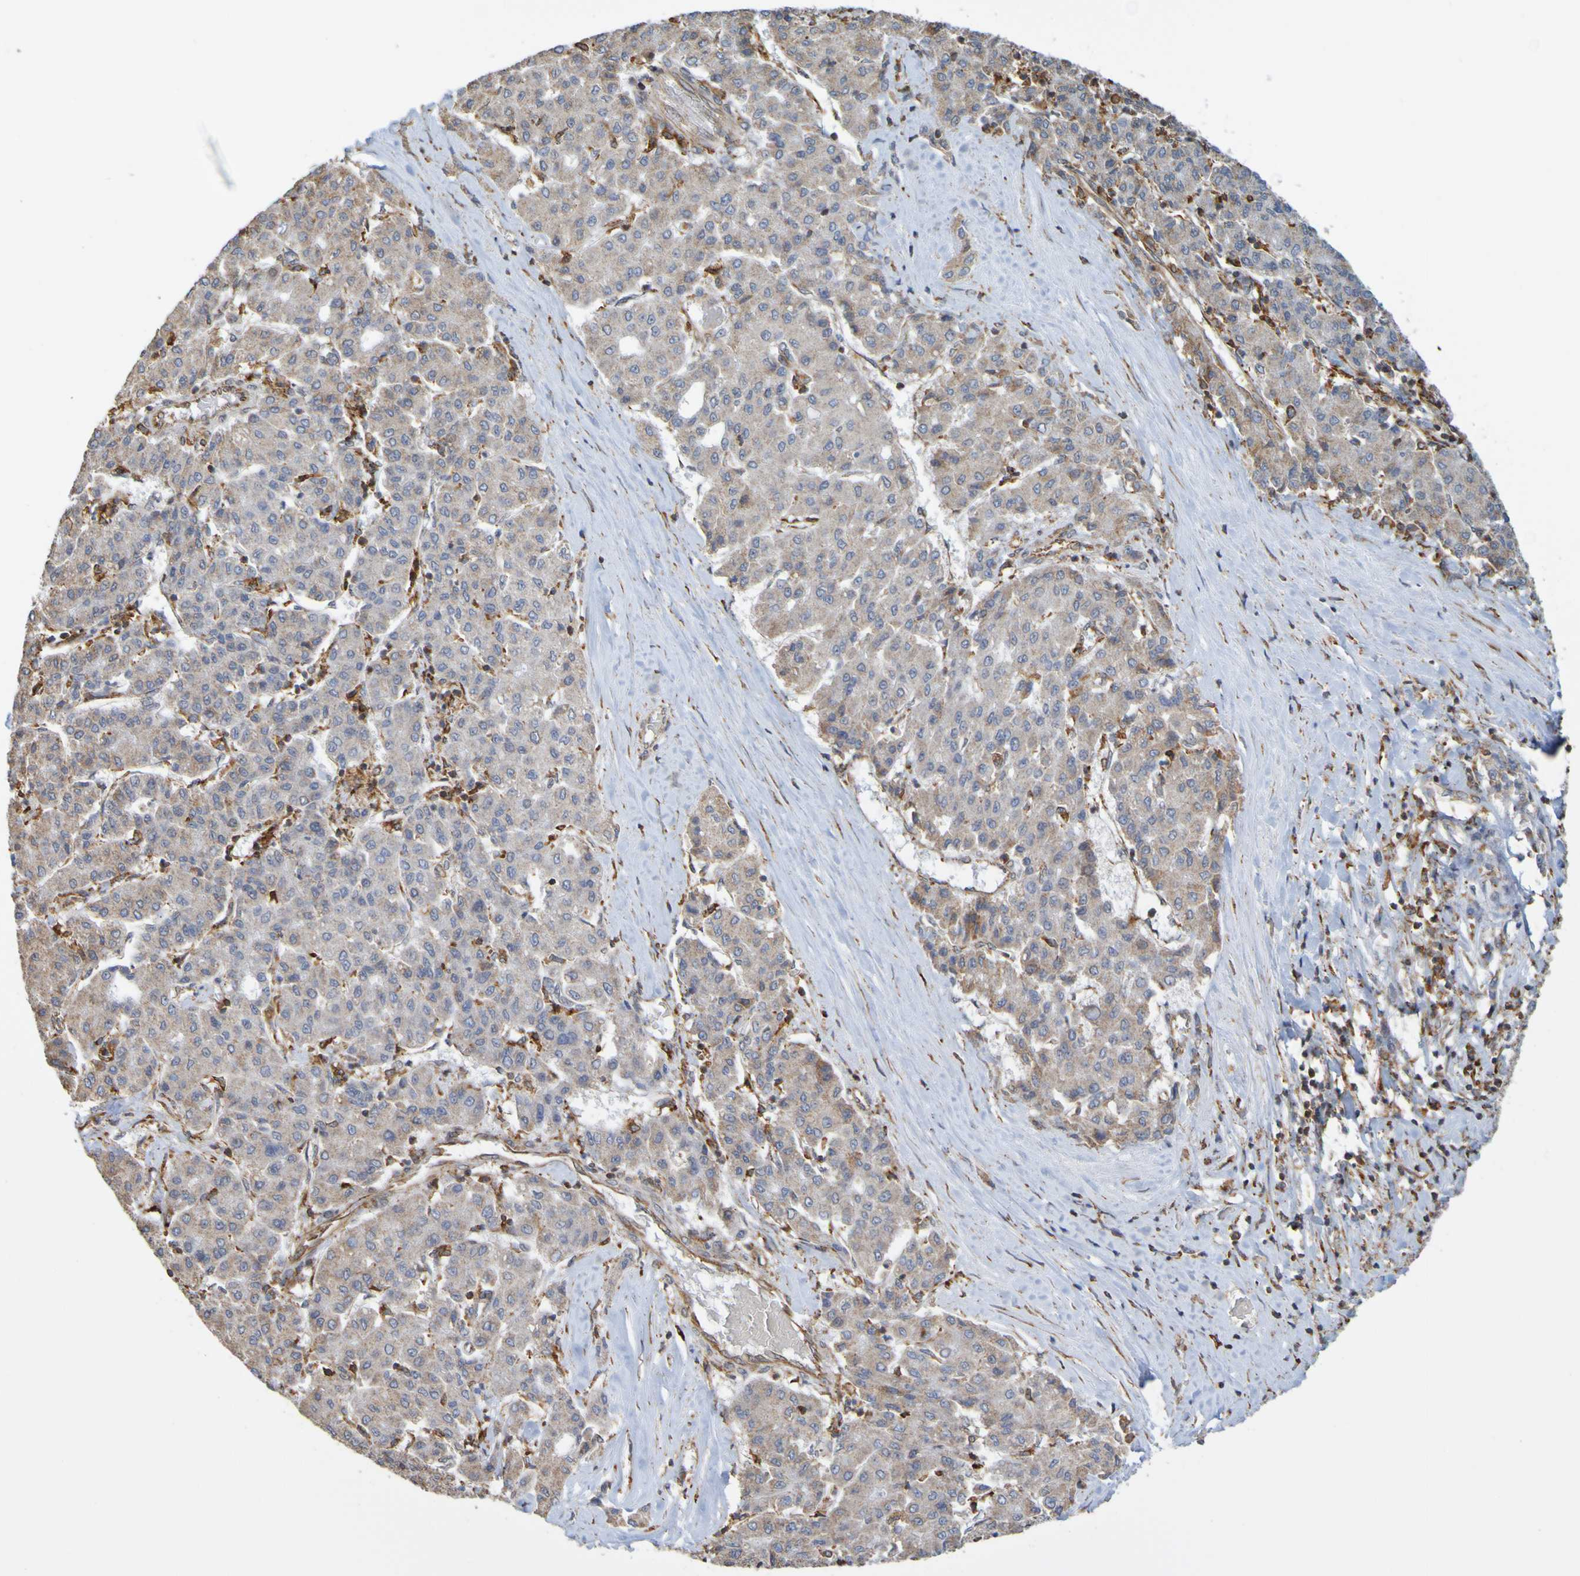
{"staining": {"intensity": "moderate", "quantity": "<25%", "location": "cytoplasmic/membranous"}, "tissue": "liver cancer", "cell_type": "Tumor cells", "image_type": "cancer", "snomed": [{"axis": "morphology", "description": "Carcinoma, Hepatocellular, NOS"}, {"axis": "topography", "description": "Liver"}], "caption": "A histopathology image of human liver cancer stained for a protein exhibits moderate cytoplasmic/membranous brown staining in tumor cells.", "gene": "PDIA3", "patient": {"sex": "male", "age": 65}}